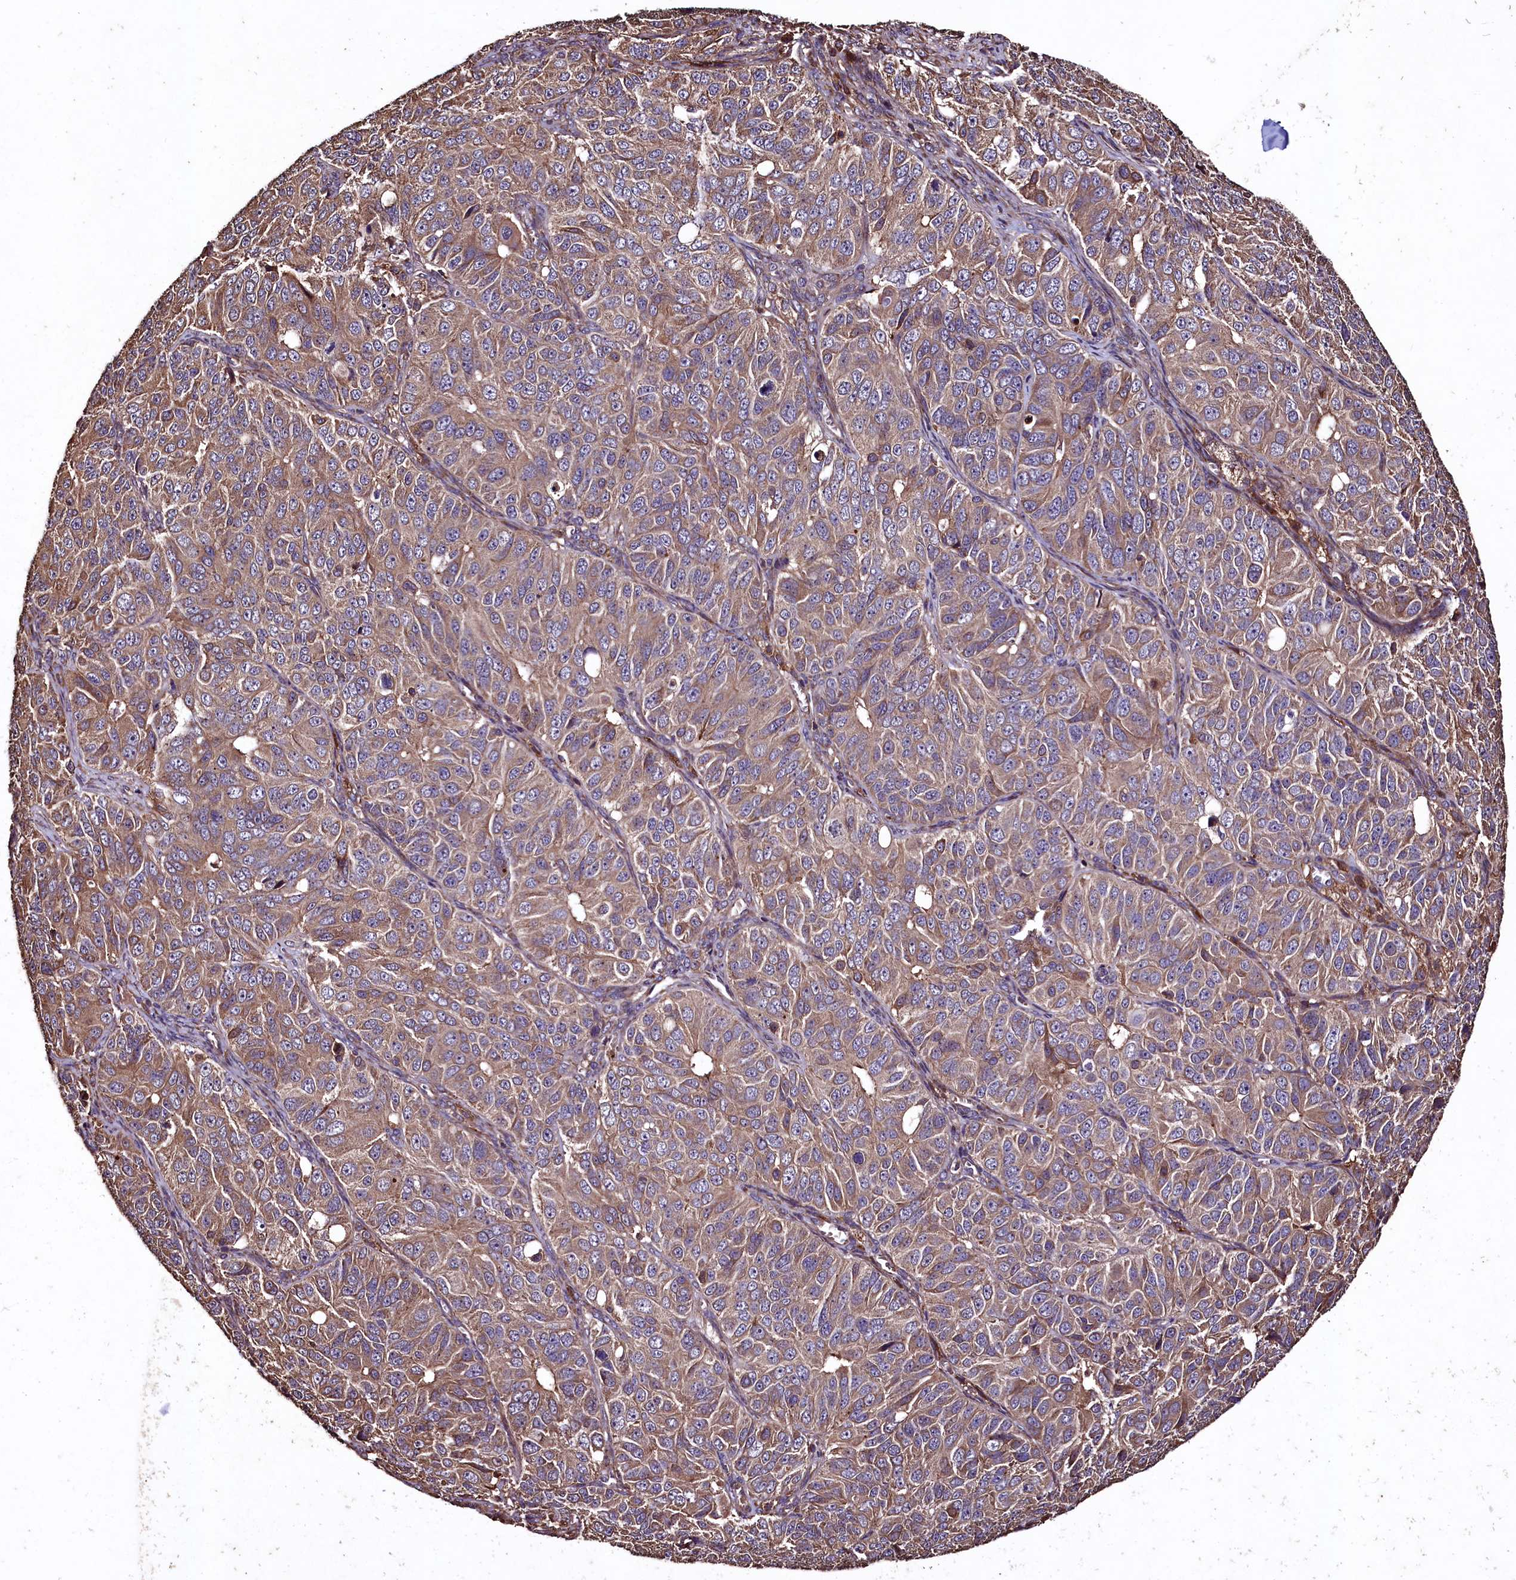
{"staining": {"intensity": "moderate", "quantity": ">75%", "location": "cytoplasmic/membranous"}, "tissue": "ovarian cancer", "cell_type": "Tumor cells", "image_type": "cancer", "snomed": [{"axis": "morphology", "description": "Carcinoma, endometroid"}, {"axis": "topography", "description": "Ovary"}], "caption": "The micrograph demonstrates staining of ovarian cancer (endometroid carcinoma), revealing moderate cytoplasmic/membranous protein staining (brown color) within tumor cells.", "gene": "TMEM98", "patient": {"sex": "female", "age": 51}}